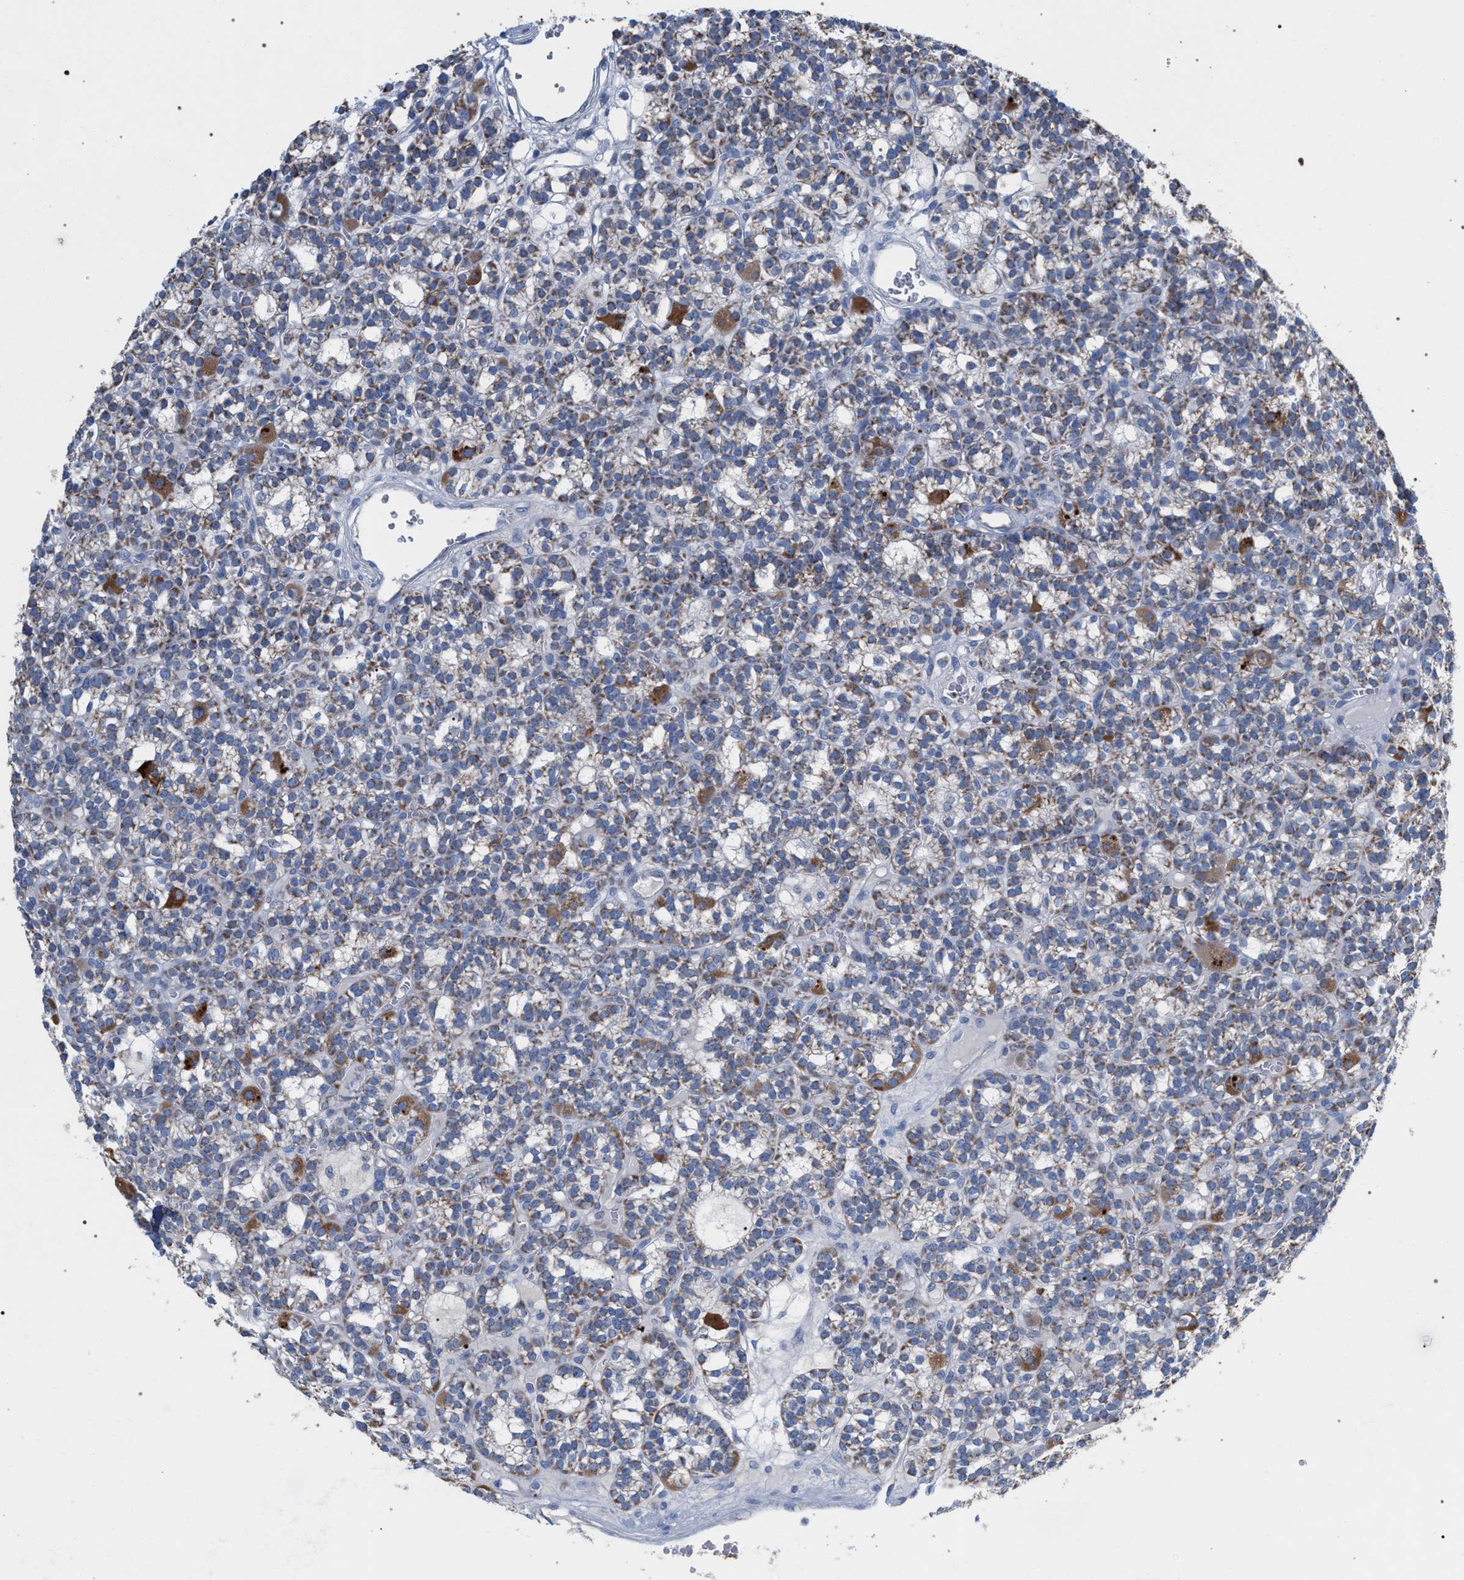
{"staining": {"intensity": "moderate", "quantity": "25%-75%", "location": "cytoplasmic/membranous"}, "tissue": "parathyroid gland", "cell_type": "Glandular cells", "image_type": "normal", "snomed": [{"axis": "morphology", "description": "Normal tissue, NOS"}, {"axis": "morphology", "description": "Adenoma, NOS"}, {"axis": "topography", "description": "Parathyroid gland"}], "caption": "Protein positivity by immunohistochemistry displays moderate cytoplasmic/membranous expression in approximately 25%-75% of glandular cells in benign parathyroid gland.", "gene": "ECI2", "patient": {"sex": "female", "age": 58}}